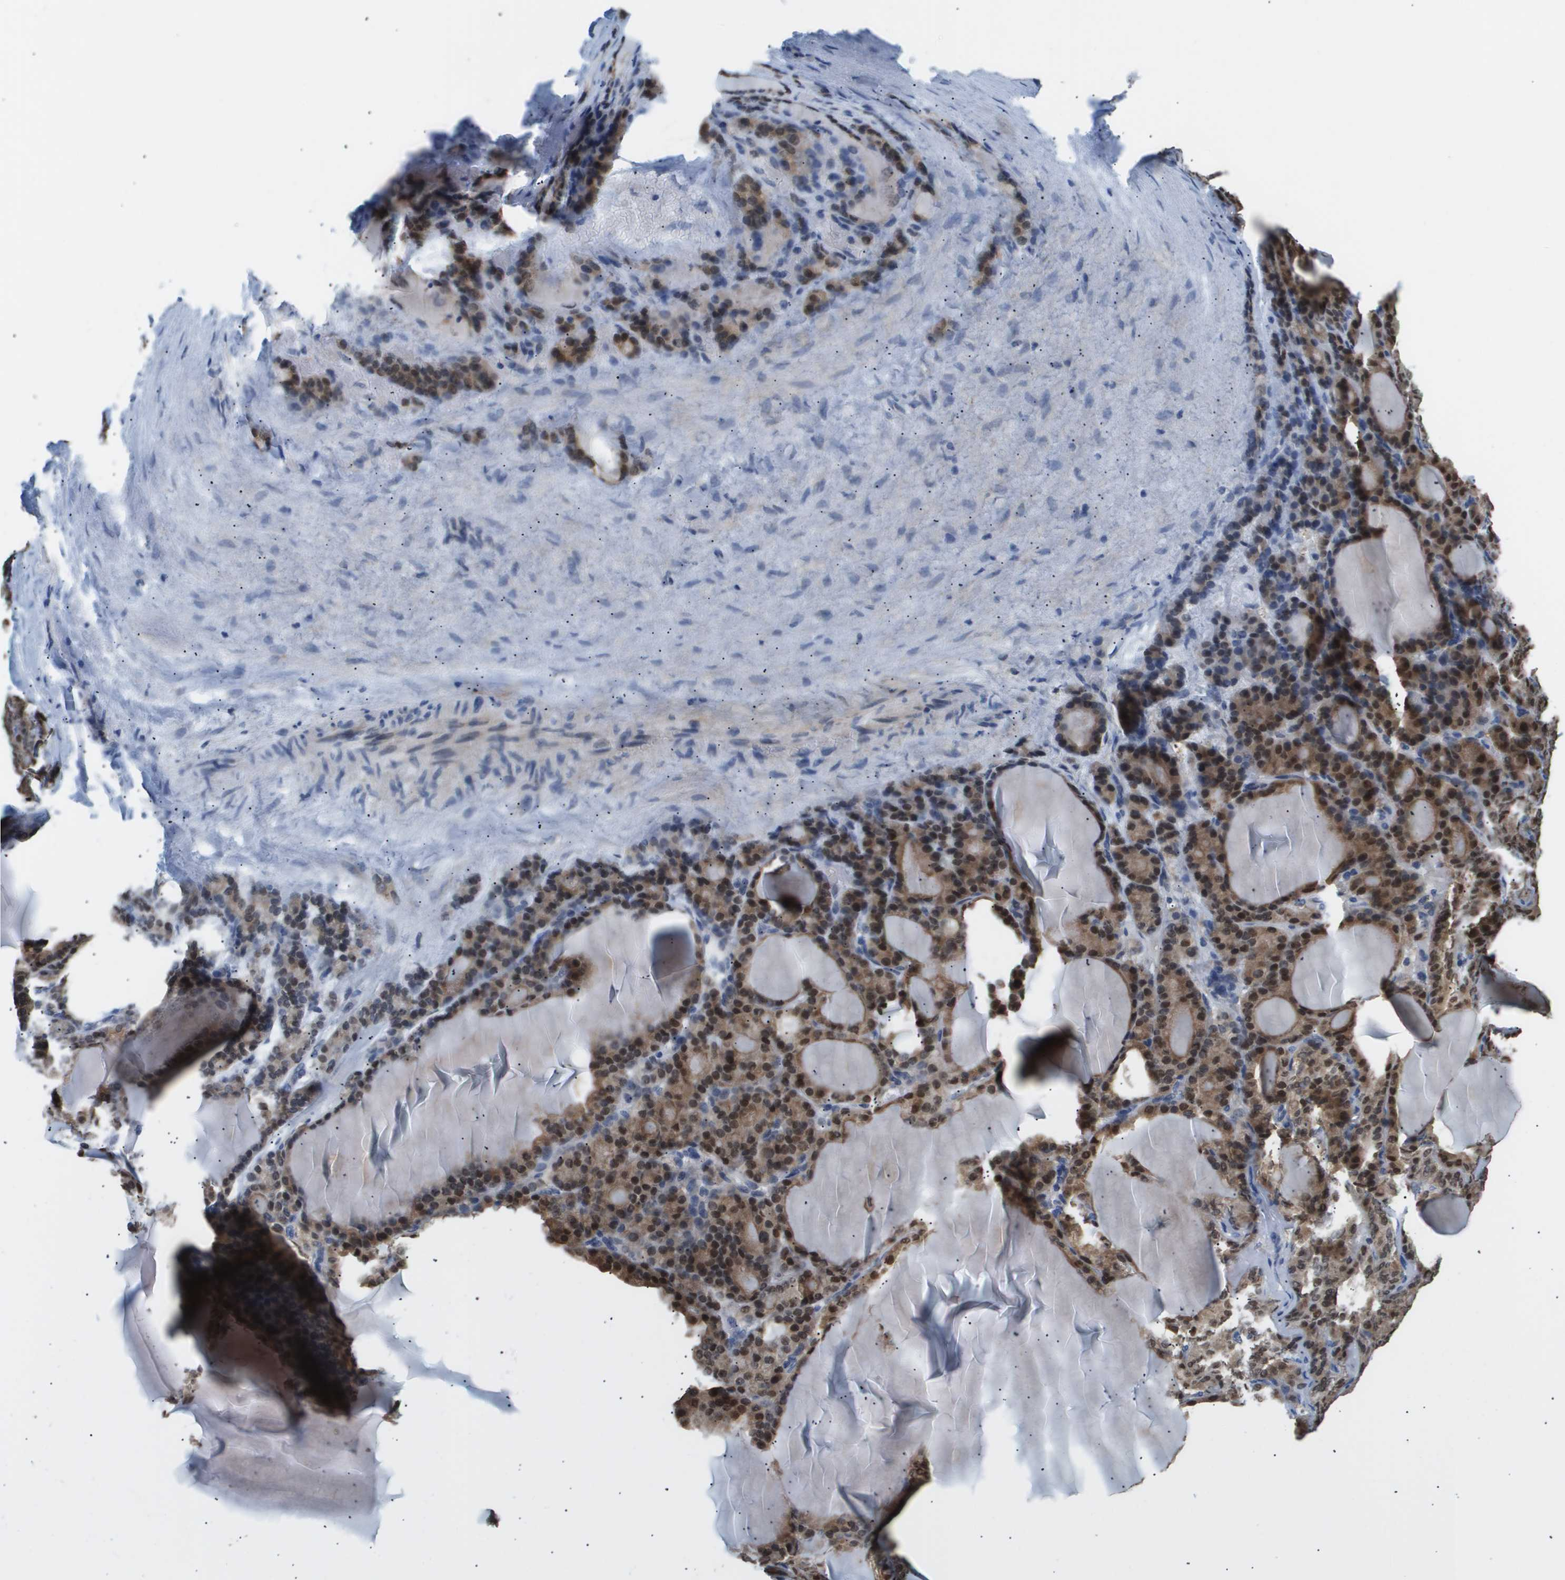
{"staining": {"intensity": "moderate", "quantity": ">75%", "location": "cytoplasmic/membranous,nuclear"}, "tissue": "thyroid gland", "cell_type": "Glandular cells", "image_type": "normal", "snomed": [{"axis": "morphology", "description": "Normal tissue, NOS"}, {"axis": "topography", "description": "Thyroid gland"}], "caption": "Human thyroid gland stained for a protein (brown) displays moderate cytoplasmic/membranous,nuclear positive expression in approximately >75% of glandular cells.", "gene": "AKR1A1", "patient": {"sex": "female", "age": 28}}